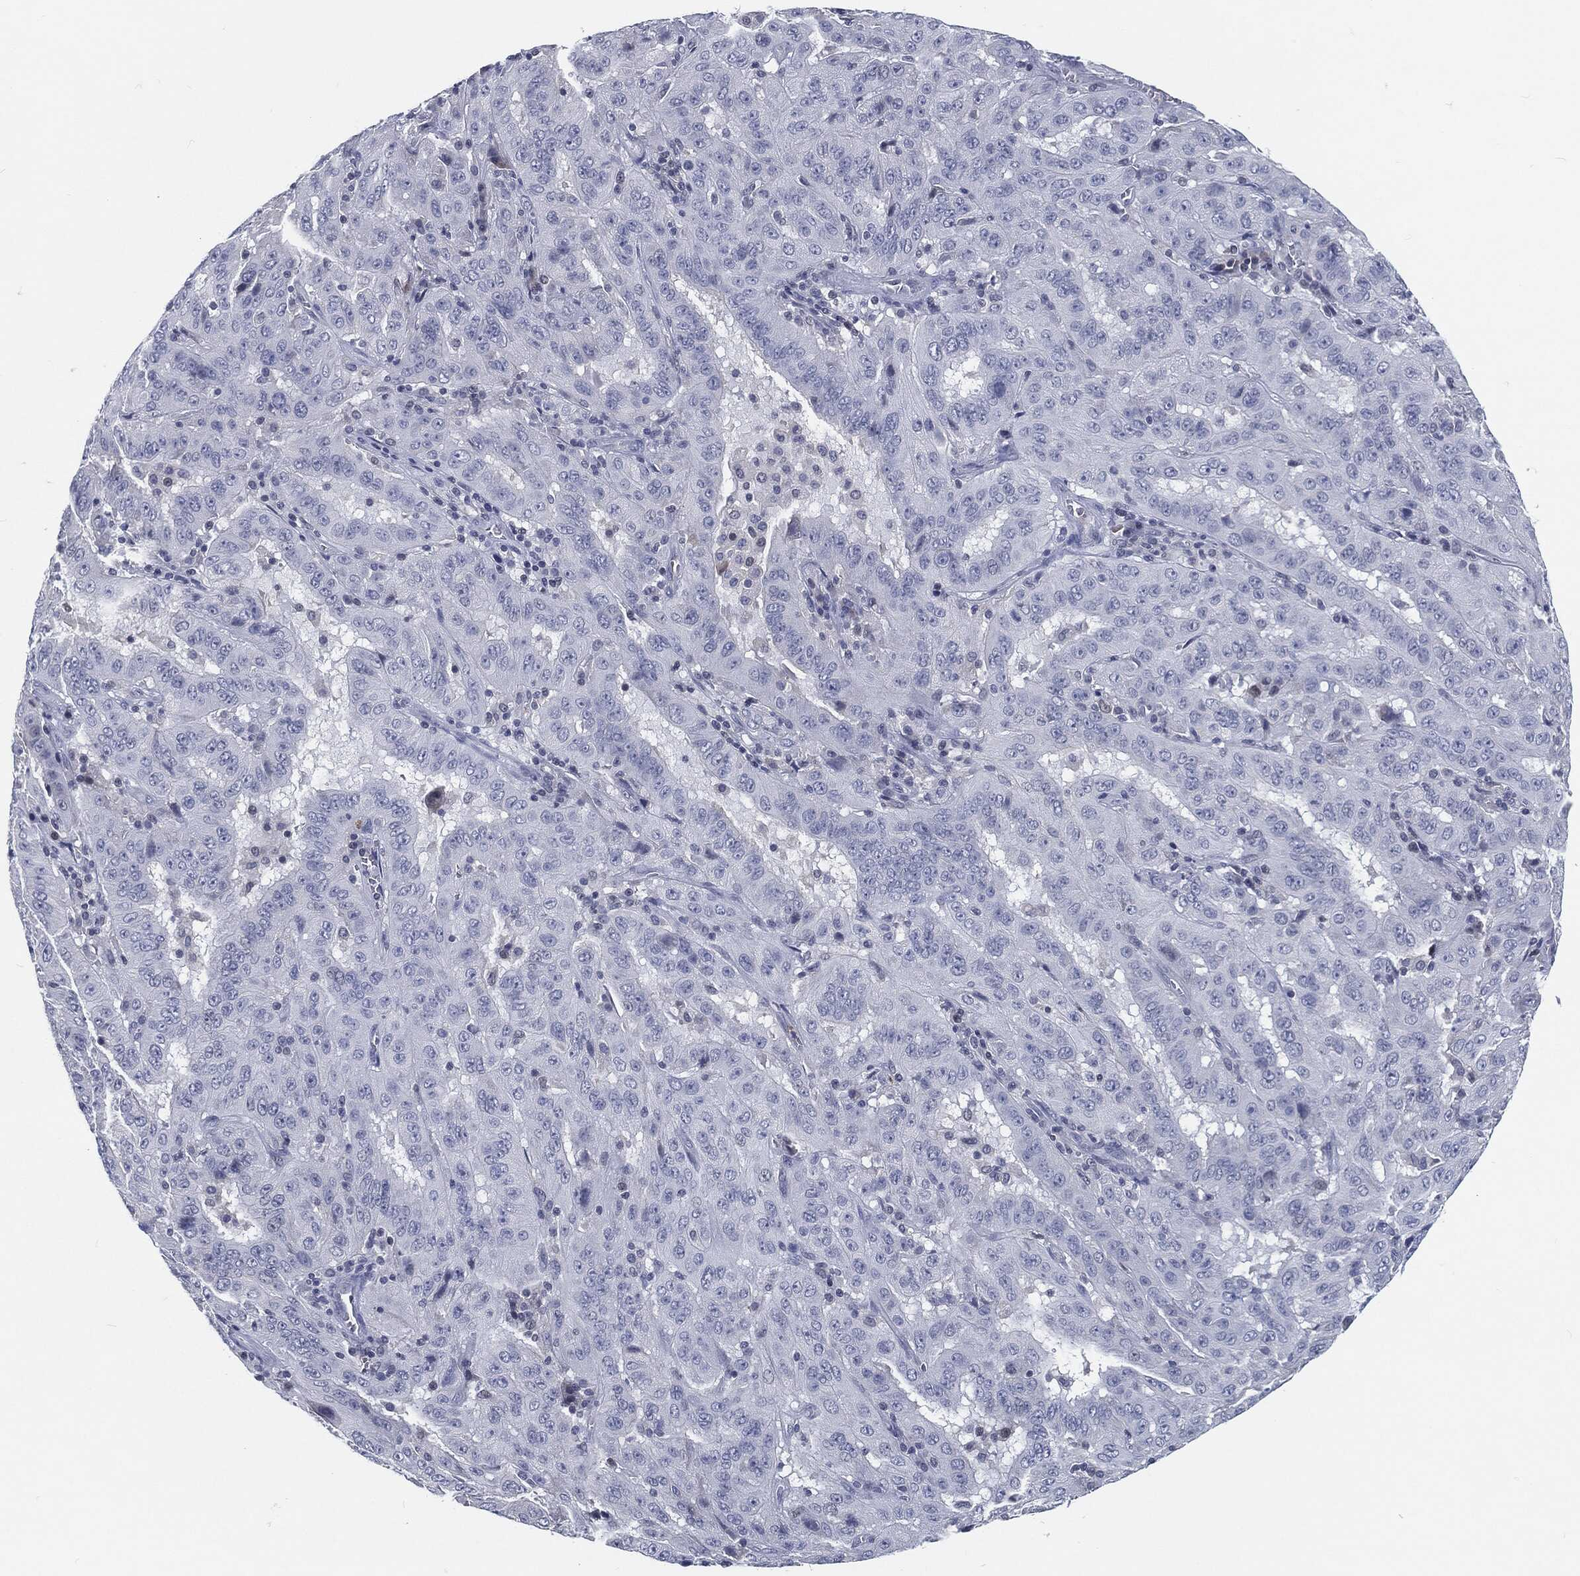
{"staining": {"intensity": "negative", "quantity": "none", "location": "none"}, "tissue": "pancreatic cancer", "cell_type": "Tumor cells", "image_type": "cancer", "snomed": [{"axis": "morphology", "description": "Adenocarcinoma, NOS"}, {"axis": "topography", "description": "Pancreas"}], "caption": "Micrograph shows no protein expression in tumor cells of pancreatic cancer tissue.", "gene": "PROM1", "patient": {"sex": "male", "age": 63}}